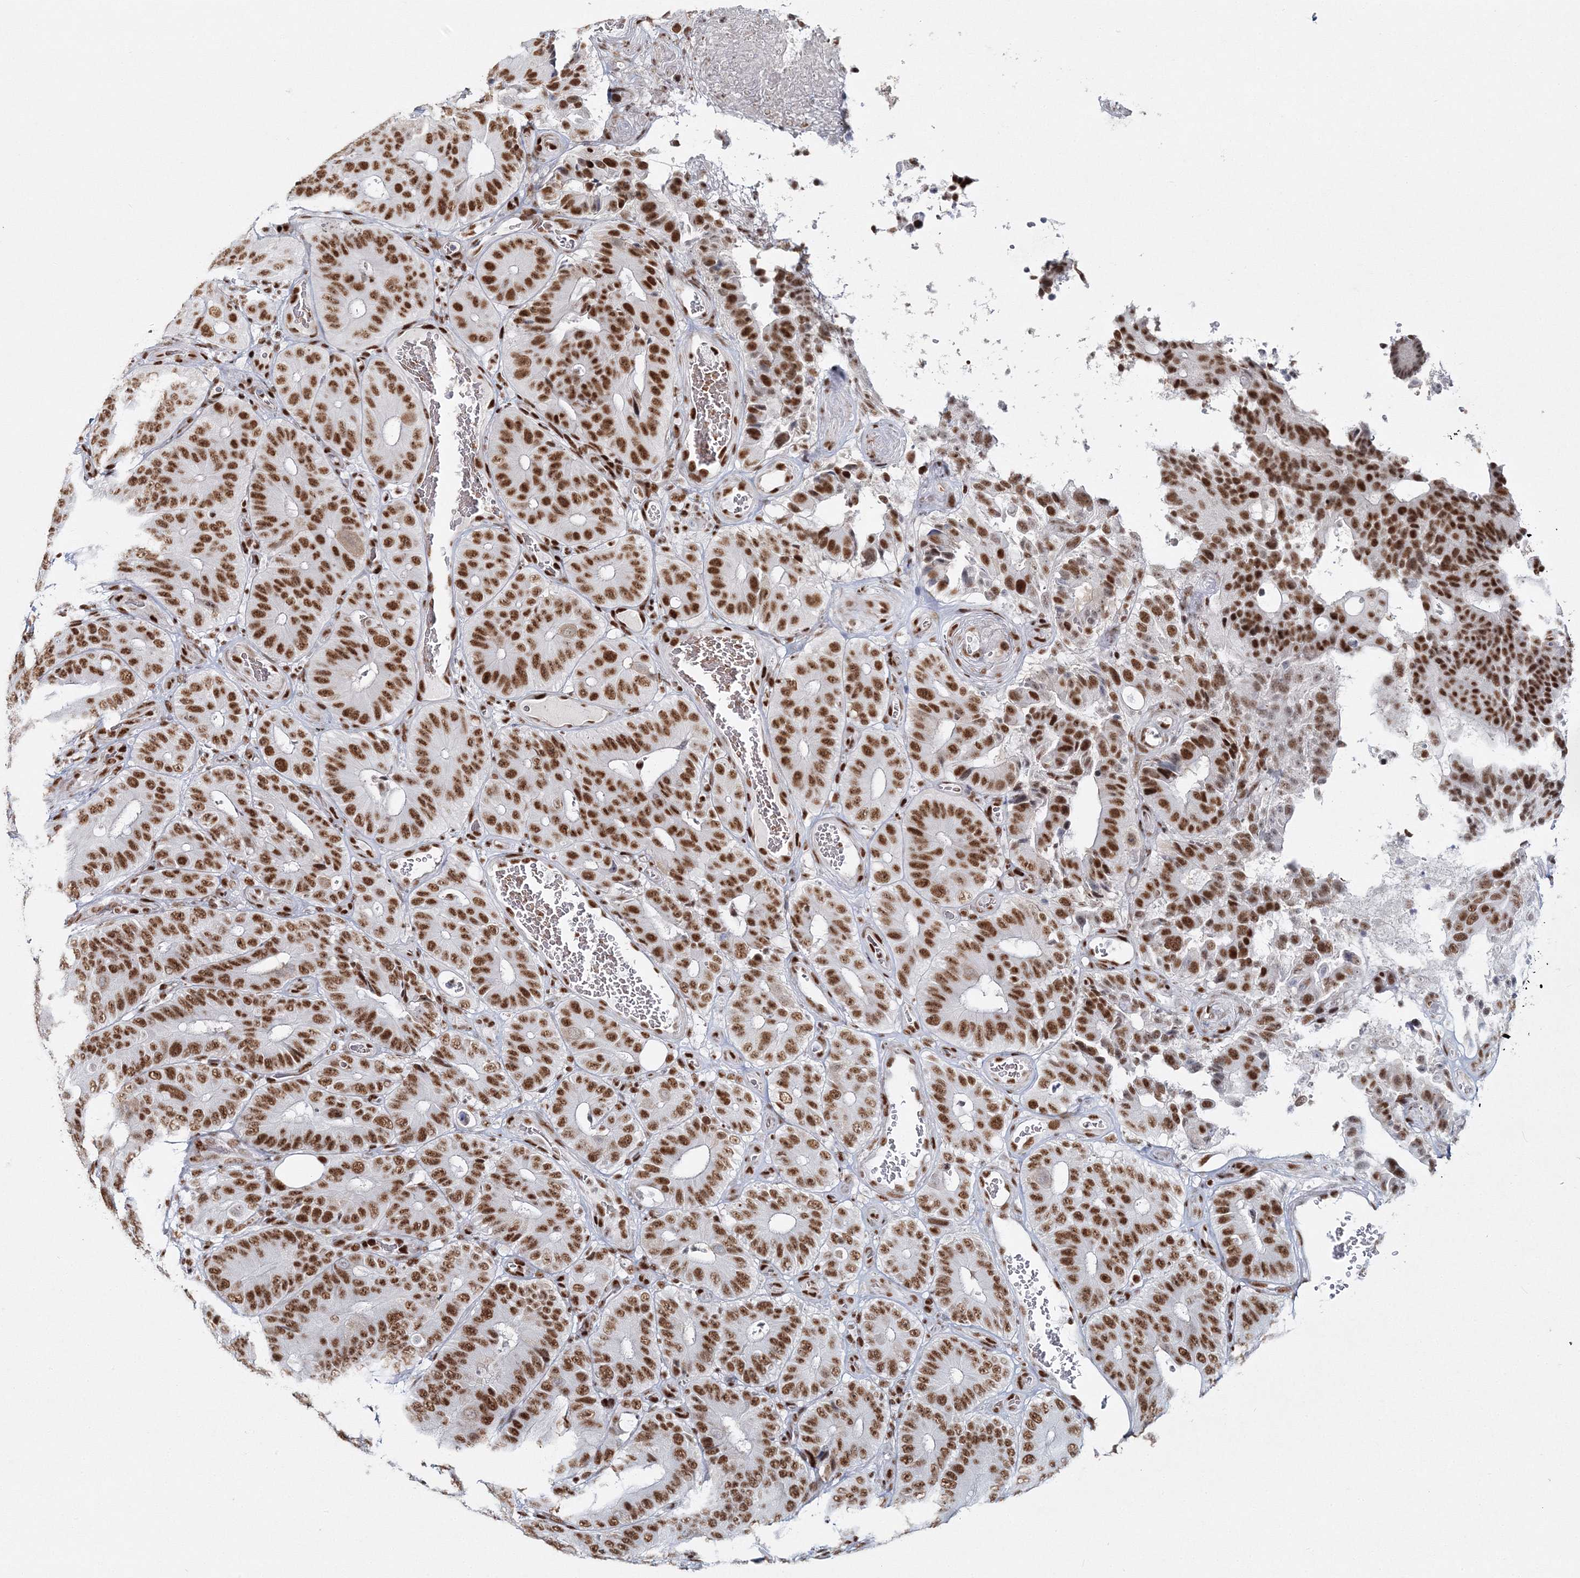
{"staining": {"intensity": "strong", "quantity": ">75%", "location": "nuclear"}, "tissue": "colorectal cancer", "cell_type": "Tumor cells", "image_type": "cancer", "snomed": [{"axis": "morphology", "description": "Adenocarcinoma, NOS"}, {"axis": "topography", "description": "Colon"}], "caption": "This photomicrograph demonstrates colorectal adenocarcinoma stained with IHC to label a protein in brown. The nuclear of tumor cells show strong positivity for the protein. Nuclei are counter-stained blue.", "gene": "QRICH1", "patient": {"sex": "male", "age": 83}}